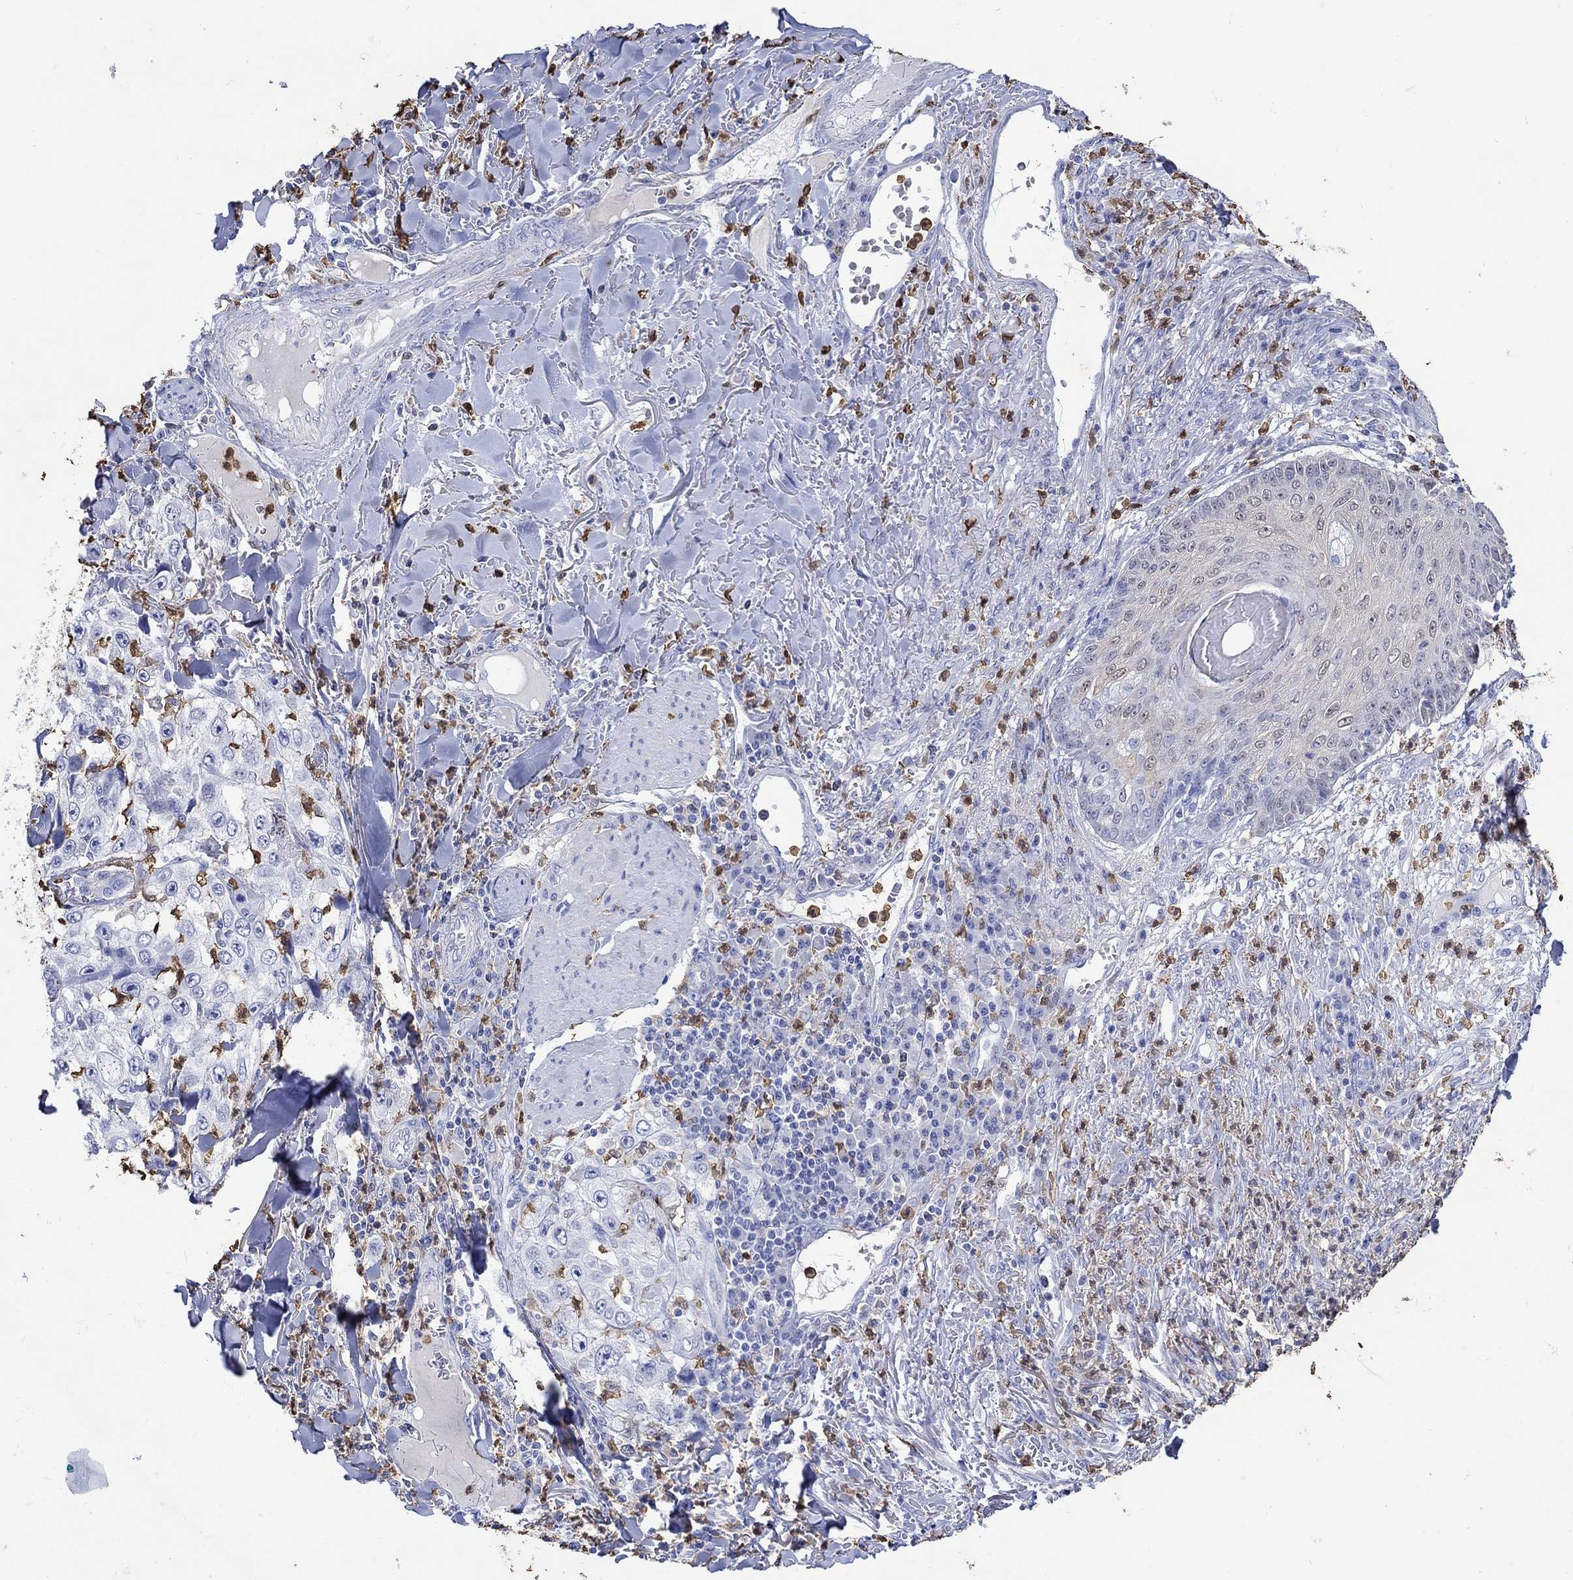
{"staining": {"intensity": "negative", "quantity": "none", "location": "none"}, "tissue": "skin cancer", "cell_type": "Tumor cells", "image_type": "cancer", "snomed": [{"axis": "morphology", "description": "Squamous cell carcinoma, NOS"}, {"axis": "topography", "description": "Skin"}], "caption": "Skin cancer (squamous cell carcinoma) was stained to show a protein in brown. There is no significant staining in tumor cells.", "gene": "LINGO3", "patient": {"sex": "male", "age": 82}}